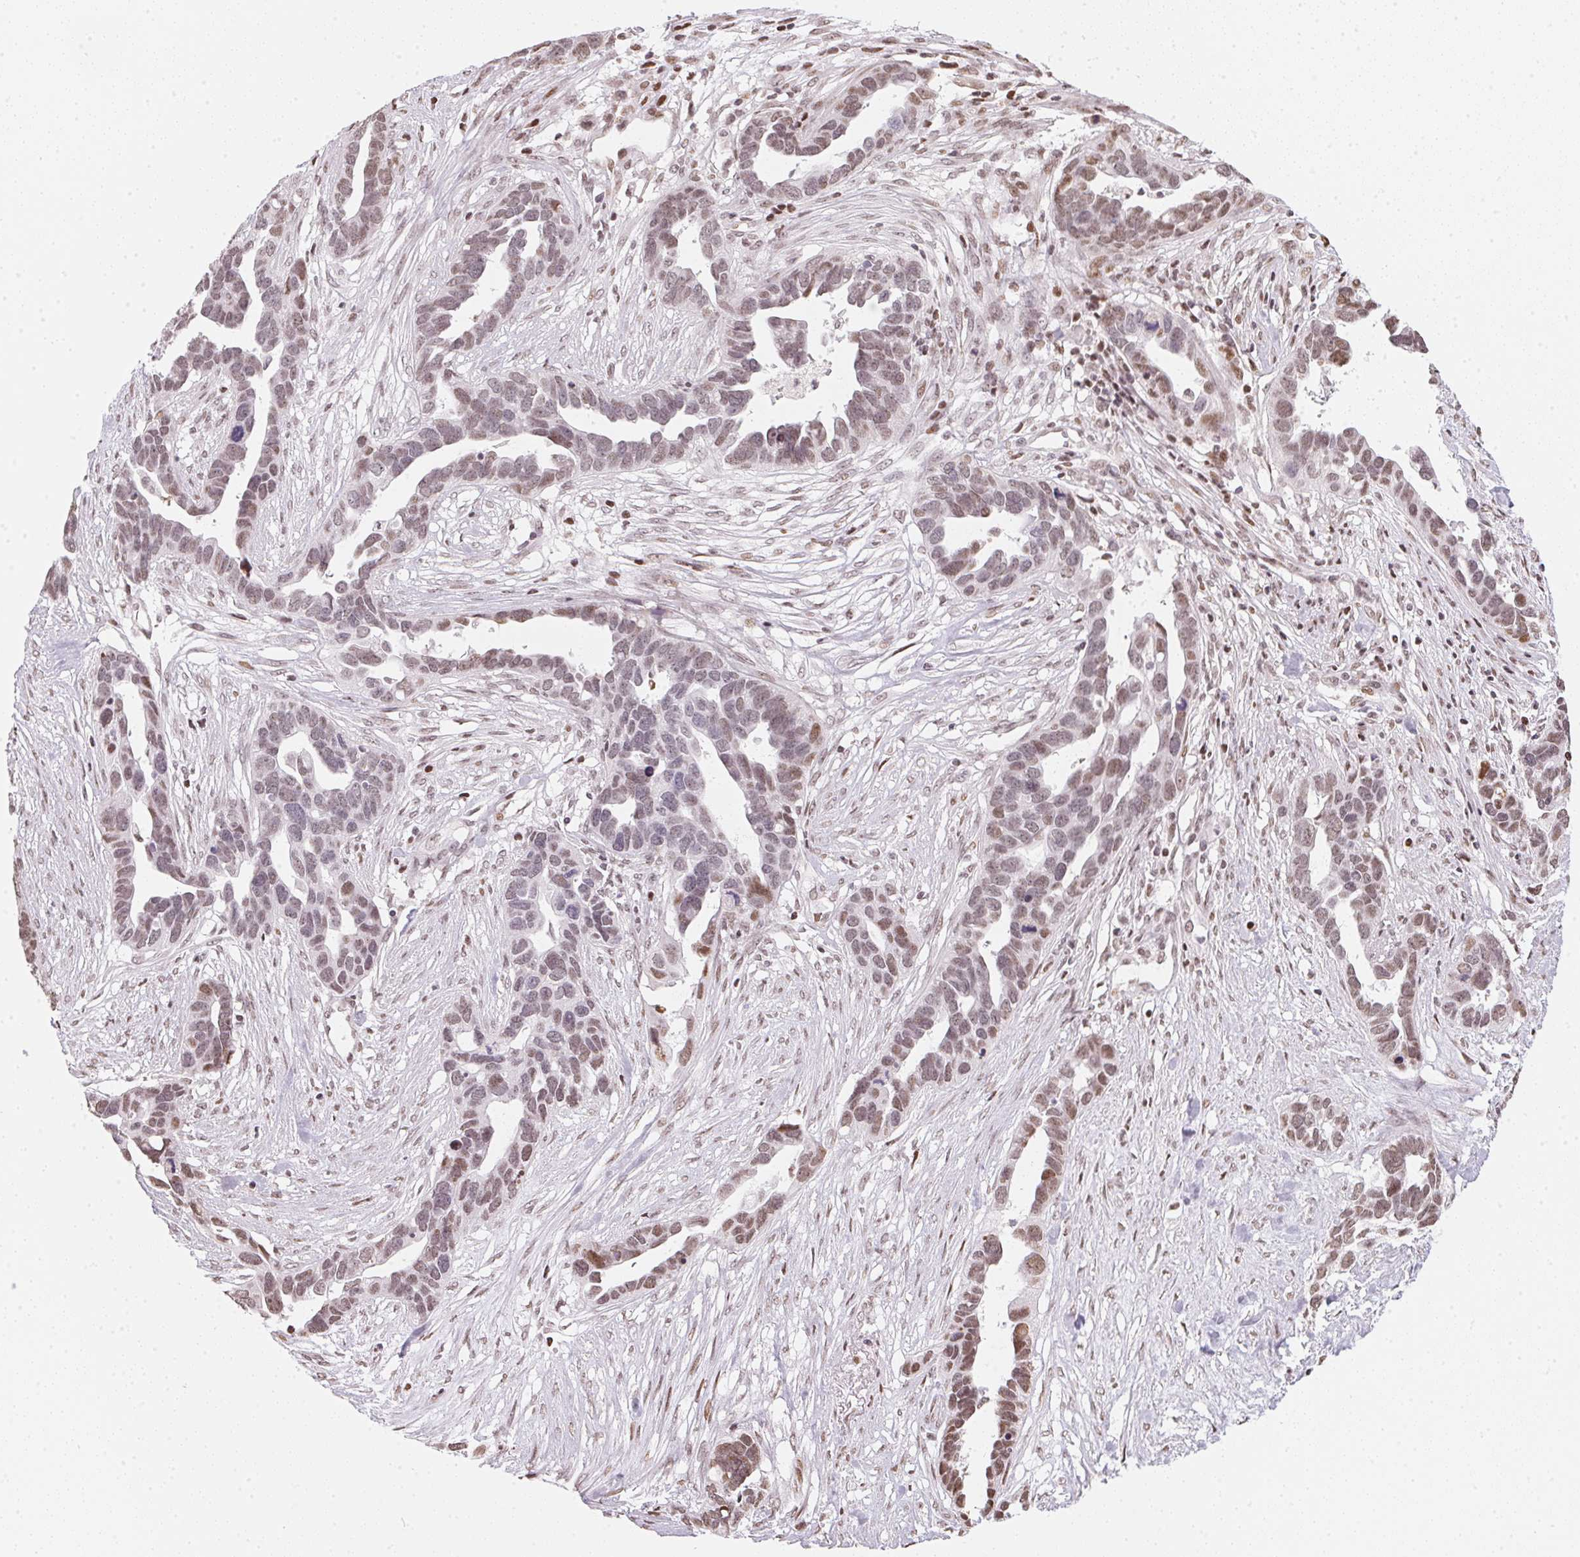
{"staining": {"intensity": "weak", "quantity": "25%-75%", "location": "nuclear"}, "tissue": "ovarian cancer", "cell_type": "Tumor cells", "image_type": "cancer", "snomed": [{"axis": "morphology", "description": "Cystadenocarcinoma, serous, NOS"}, {"axis": "topography", "description": "Ovary"}], "caption": "High-power microscopy captured an immunohistochemistry (IHC) micrograph of serous cystadenocarcinoma (ovarian), revealing weak nuclear positivity in about 25%-75% of tumor cells. The staining was performed using DAB, with brown indicating positive protein expression. Nuclei are stained blue with hematoxylin.", "gene": "KAT6A", "patient": {"sex": "female", "age": 54}}